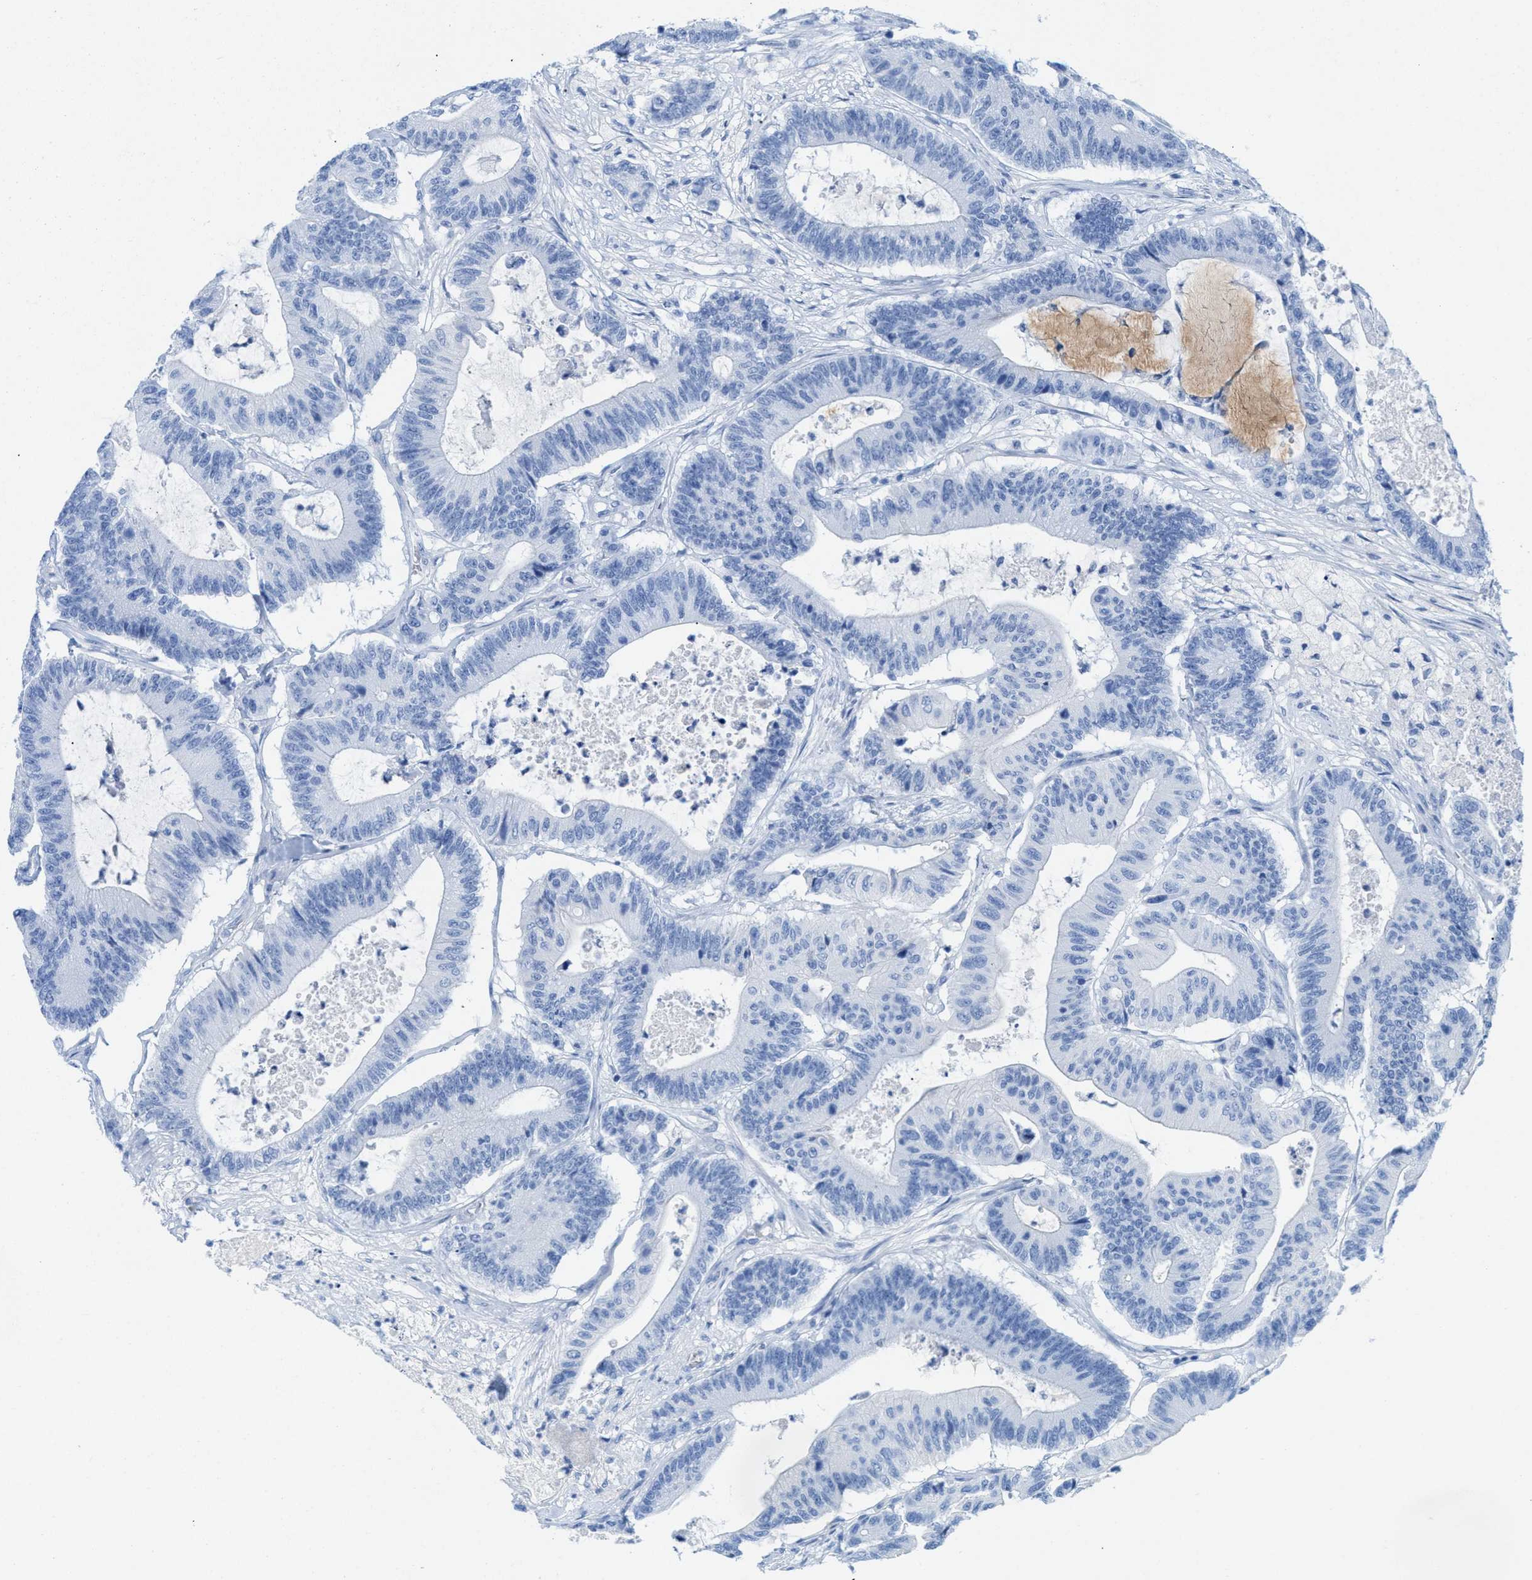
{"staining": {"intensity": "negative", "quantity": "none", "location": "none"}, "tissue": "colorectal cancer", "cell_type": "Tumor cells", "image_type": "cancer", "snomed": [{"axis": "morphology", "description": "Adenocarcinoma, NOS"}, {"axis": "topography", "description": "Colon"}], "caption": "Immunohistochemistry (IHC) micrograph of neoplastic tissue: human colorectal cancer stained with DAB demonstrates no significant protein staining in tumor cells.", "gene": "ANKFN1", "patient": {"sex": "female", "age": 84}}